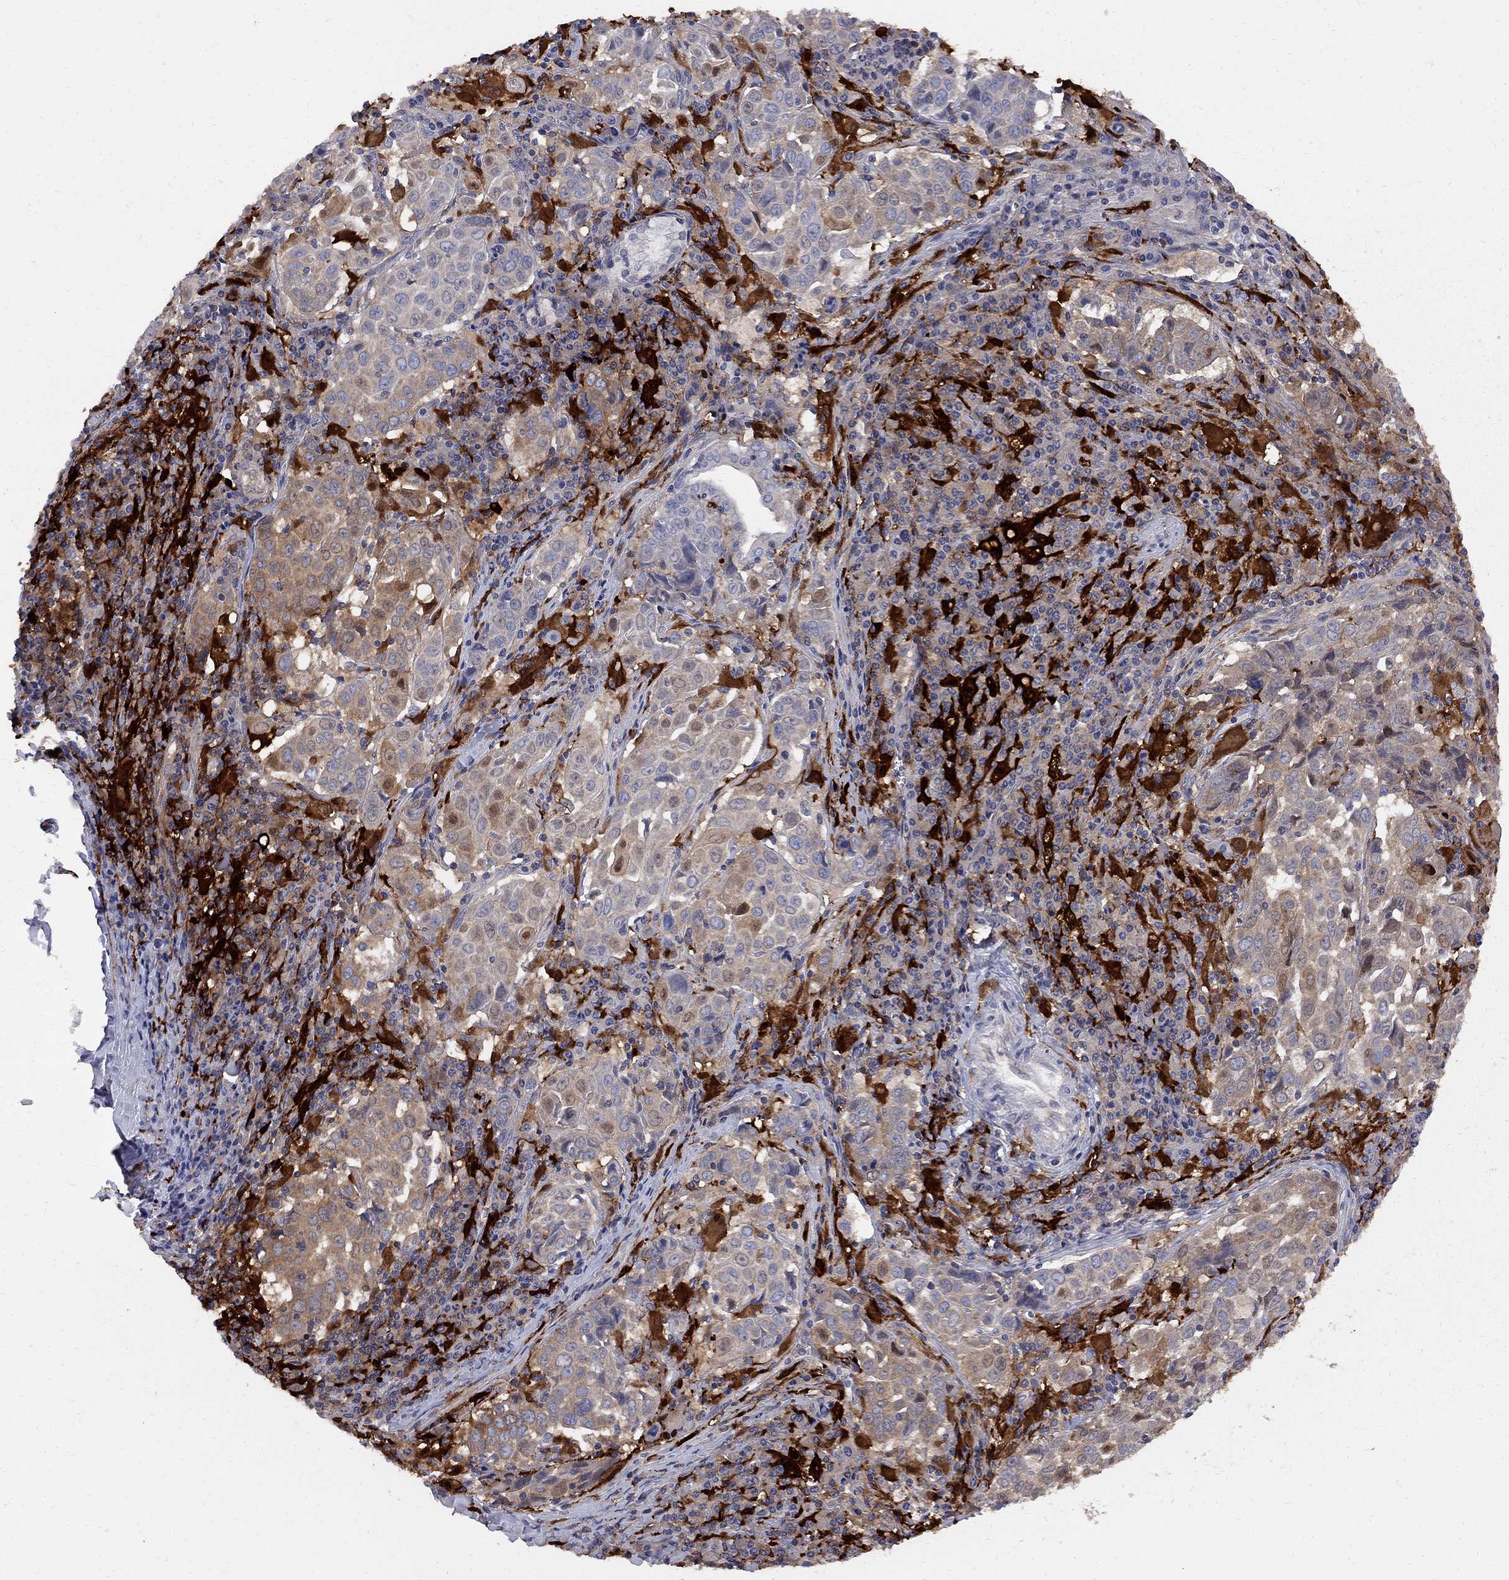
{"staining": {"intensity": "weak", "quantity": "25%-75%", "location": "cytoplasmic/membranous"}, "tissue": "lung cancer", "cell_type": "Tumor cells", "image_type": "cancer", "snomed": [{"axis": "morphology", "description": "Squamous cell carcinoma, NOS"}, {"axis": "topography", "description": "Lung"}], "caption": "High-power microscopy captured an immunohistochemistry (IHC) image of squamous cell carcinoma (lung), revealing weak cytoplasmic/membranous positivity in approximately 25%-75% of tumor cells. The staining was performed using DAB (3,3'-diaminobenzidine), with brown indicating positive protein expression. Nuclei are stained blue with hematoxylin.", "gene": "MTHFR", "patient": {"sex": "male", "age": 57}}